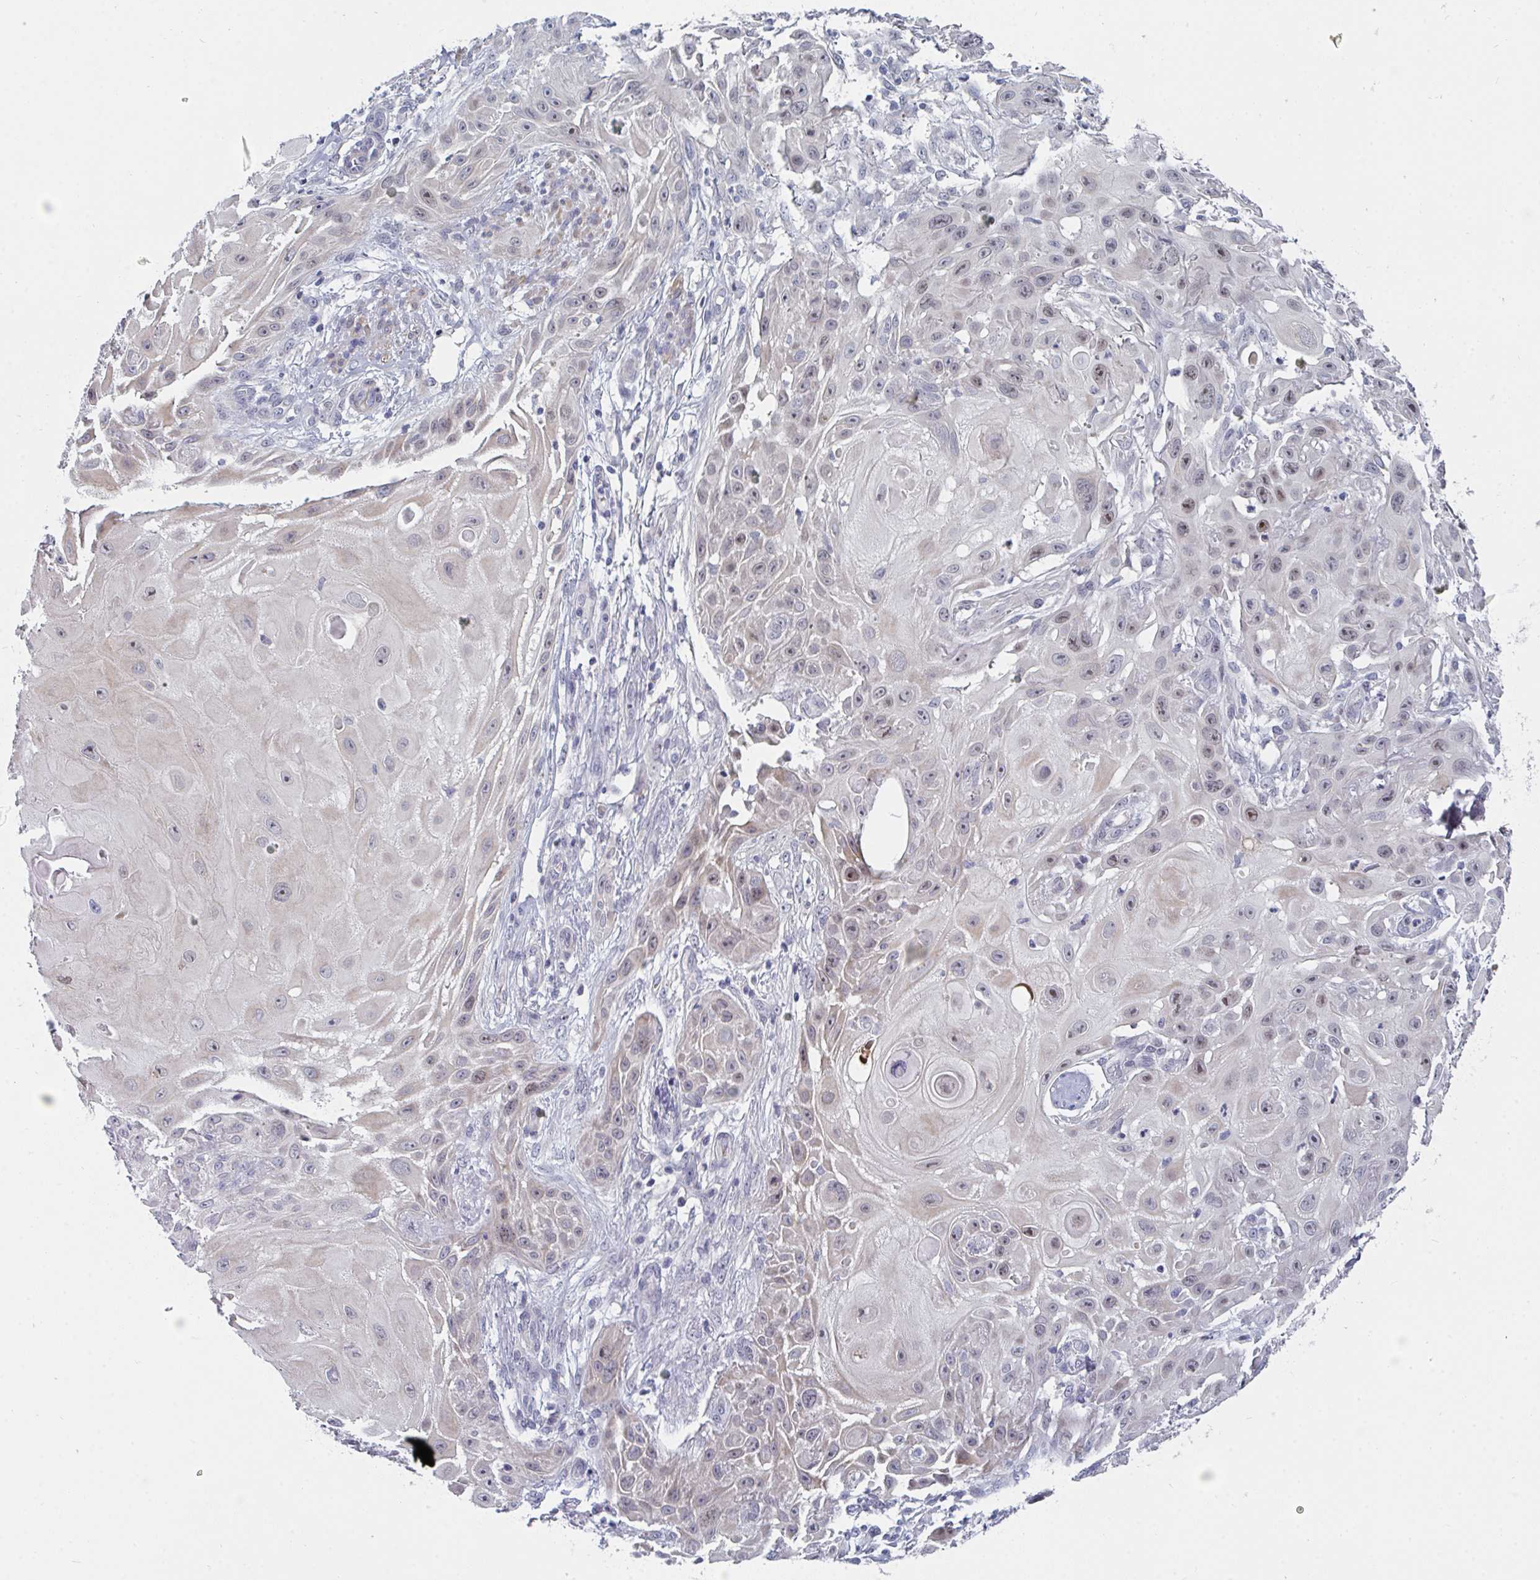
{"staining": {"intensity": "weak", "quantity": "25%-75%", "location": "nuclear"}, "tissue": "skin cancer", "cell_type": "Tumor cells", "image_type": "cancer", "snomed": [{"axis": "morphology", "description": "Squamous cell carcinoma, NOS"}, {"axis": "topography", "description": "Skin"}], "caption": "Protein staining by immunohistochemistry reveals weak nuclear staining in about 25%-75% of tumor cells in skin cancer (squamous cell carcinoma).", "gene": "CENPT", "patient": {"sex": "female", "age": 91}}